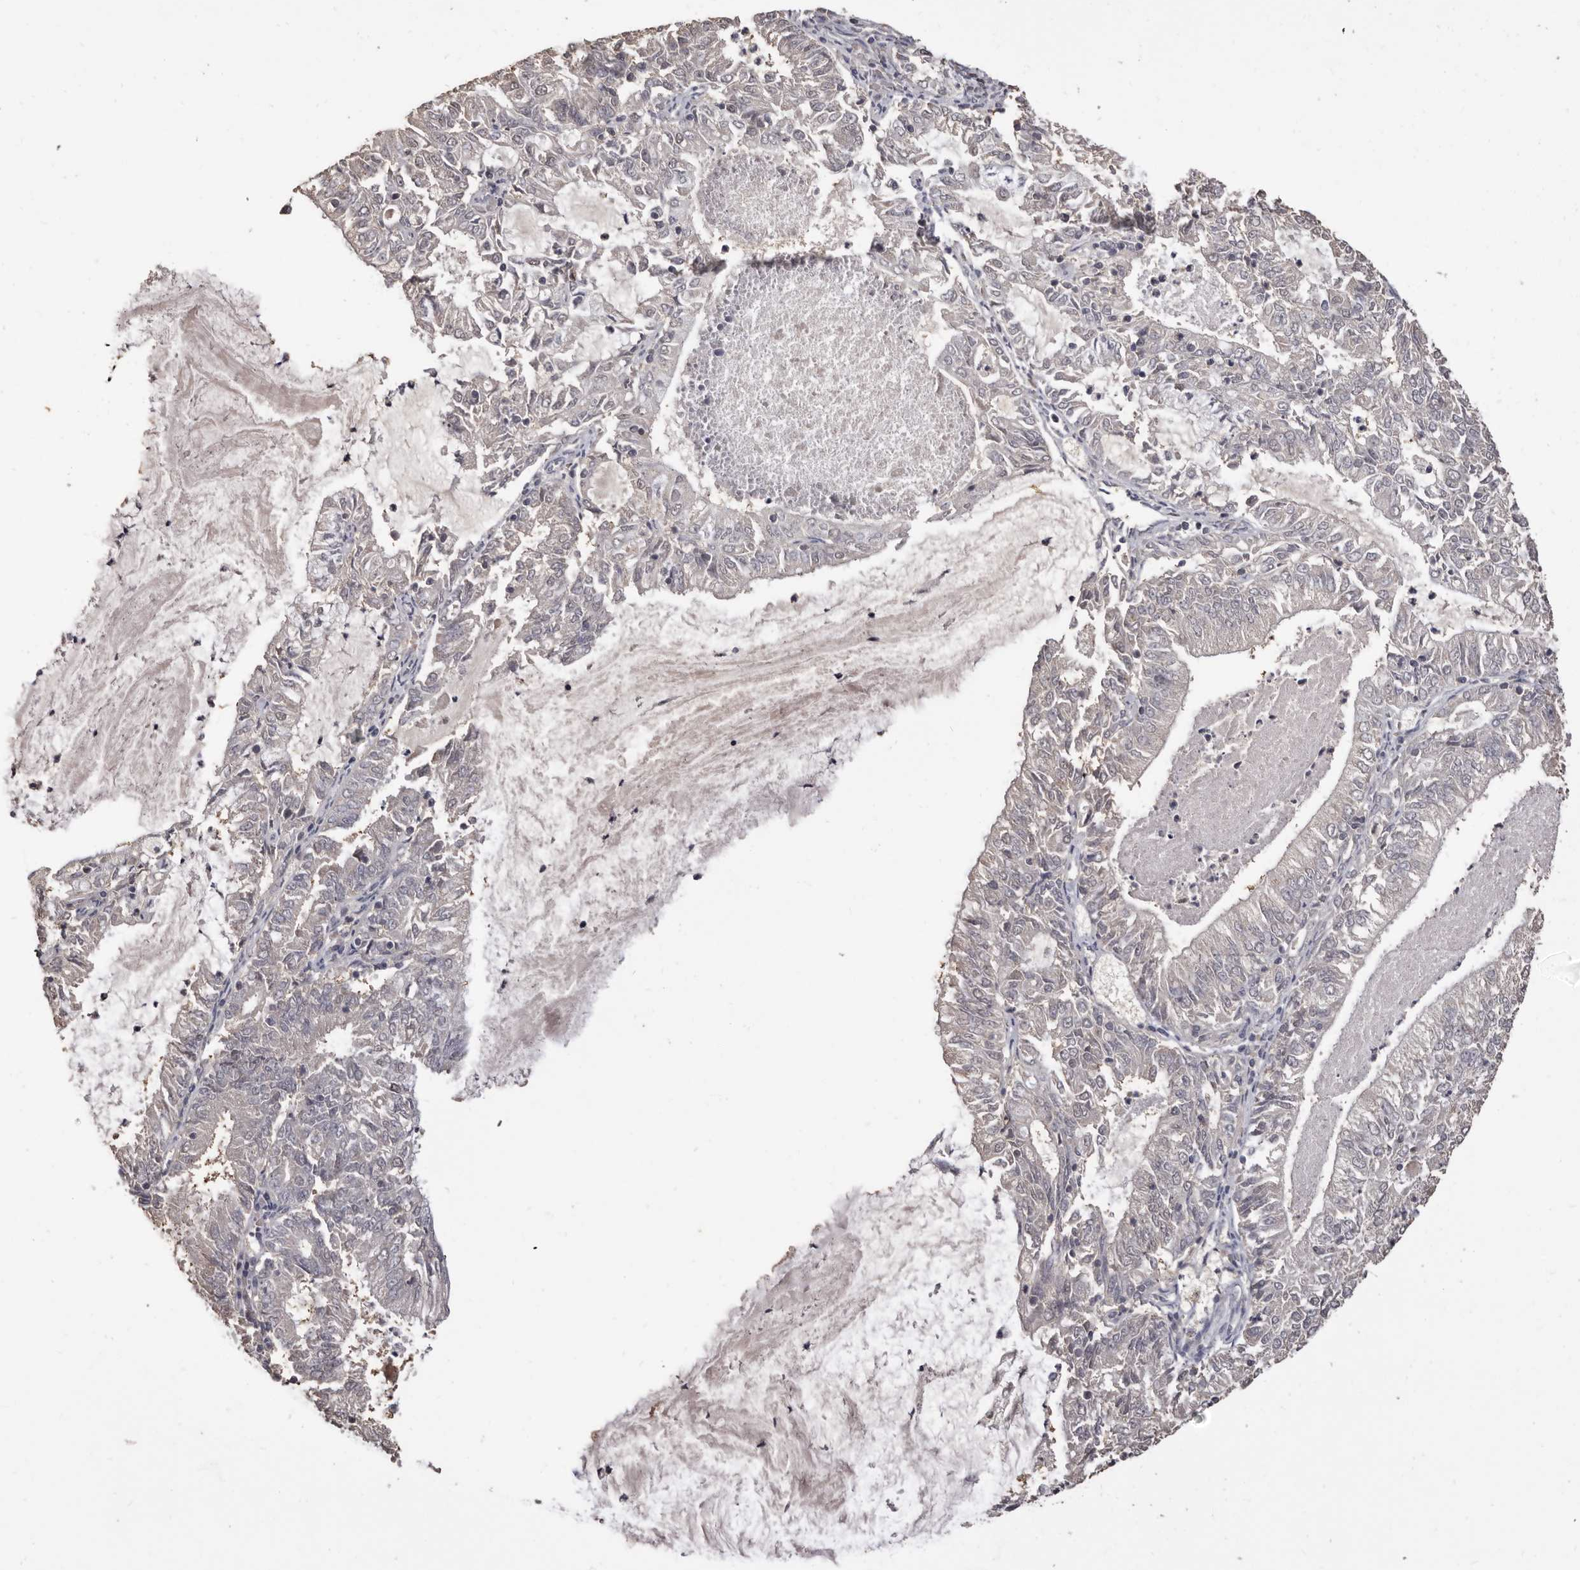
{"staining": {"intensity": "negative", "quantity": "none", "location": "none"}, "tissue": "endometrial cancer", "cell_type": "Tumor cells", "image_type": "cancer", "snomed": [{"axis": "morphology", "description": "Adenocarcinoma, NOS"}, {"axis": "topography", "description": "Endometrium"}], "caption": "DAB immunohistochemical staining of human endometrial adenocarcinoma reveals no significant staining in tumor cells. (DAB (3,3'-diaminobenzidine) immunohistochemistry, high magnification).", "gene": "INAVA", "patient": {"sex": "female", "age": 57}}